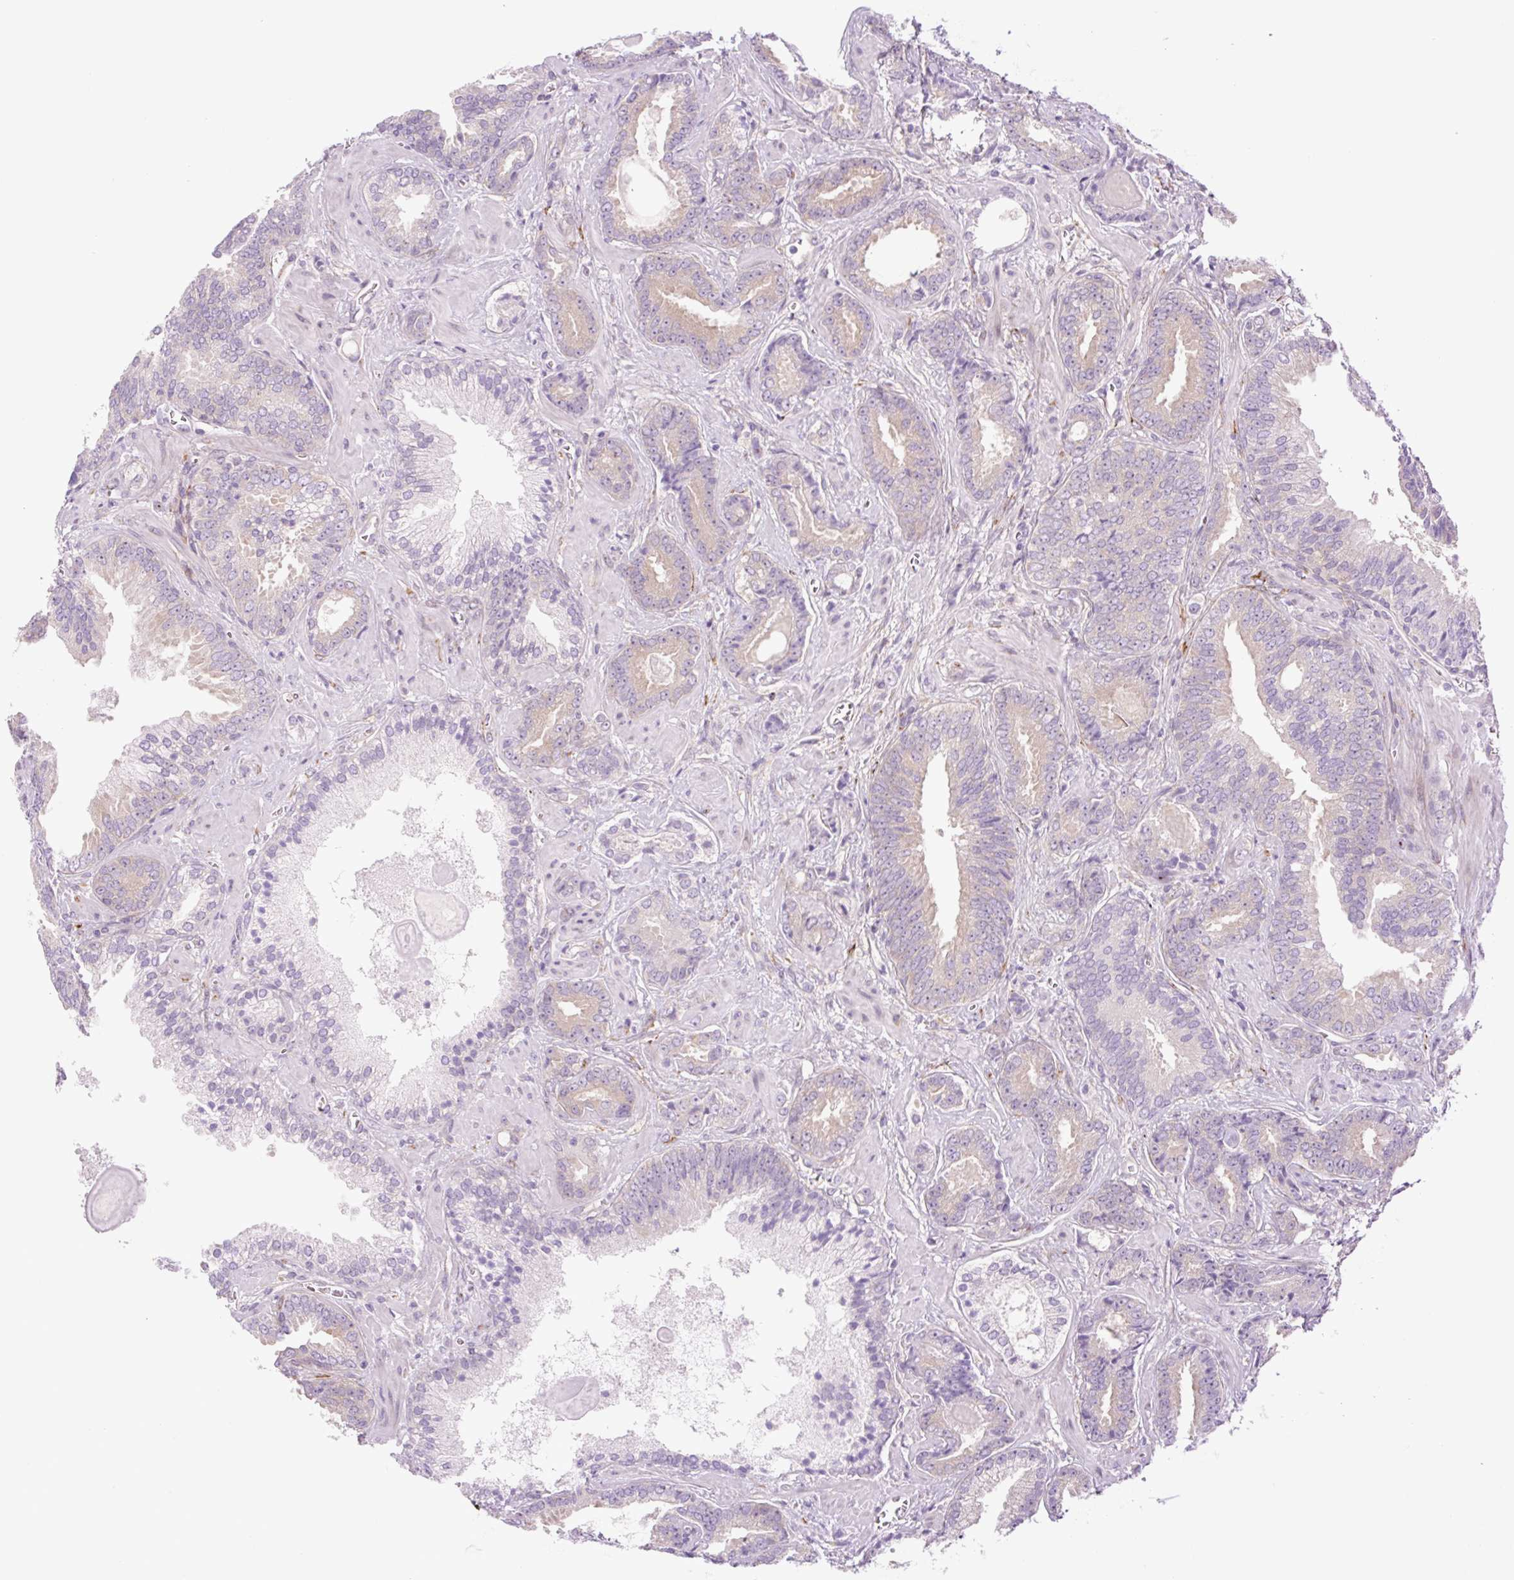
{"staining": {"intensity": "weak", "quantity": "<25%", "location": "cytoplasmic/membranous"}, "tissue": "prostate cancer", "cell_type": "Tumor cells", "image_type": "cancer", "snomed": [{"axis": "morphology", "description": "Adenocarcinoma, Low grade"}, {"axis": "topography", "description": "Prostate"}], "caption": "There is no significant expression in tumor cells of prostate cancer.", "gene": "COL5A1", "patient": {"sex": "male", "age": 62}}